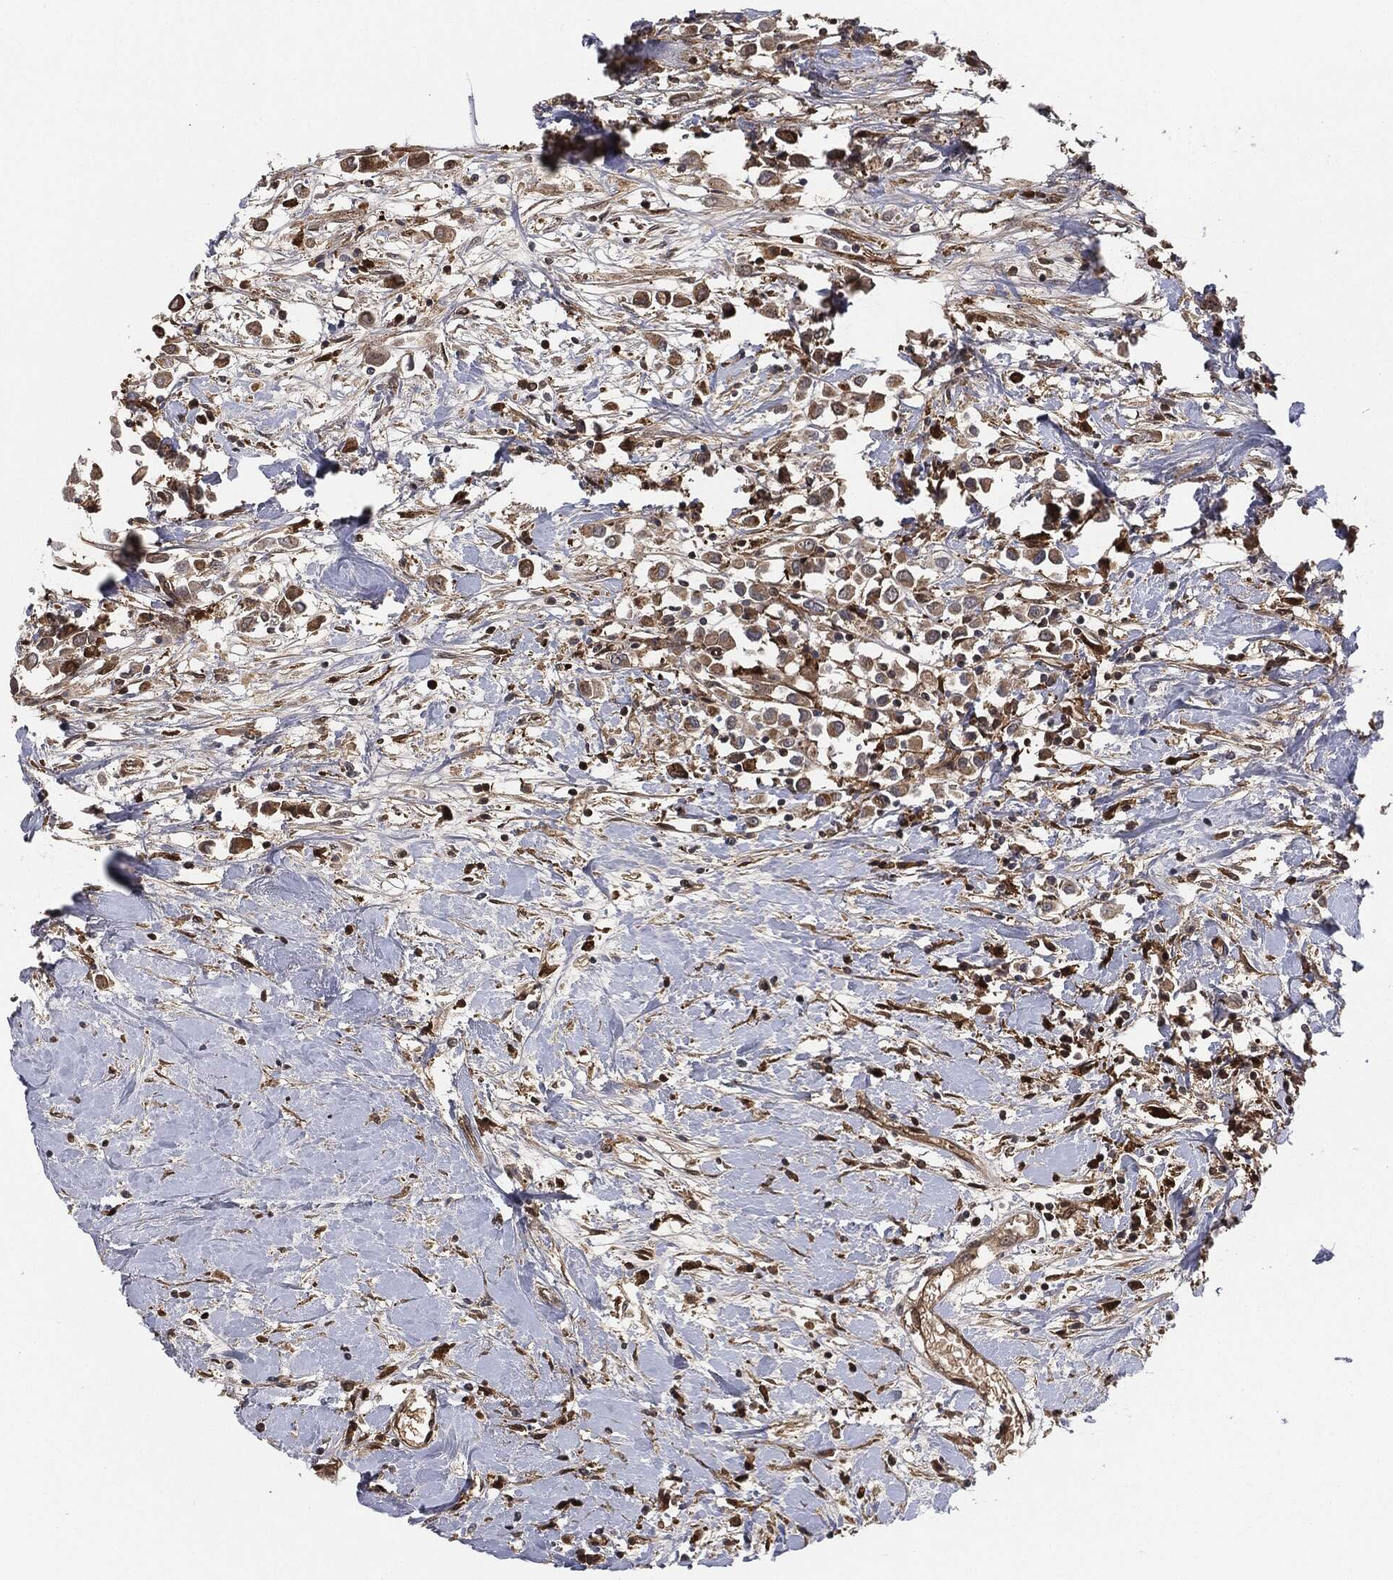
{"staining": {"intensity": "moderate", "quantity": "<25%", "location": "cytoplasmic/membranous"}, "tissue": "breast cancer", "cell_type": "Tumor cells", "image_type": "cancer", "snomed": [{"axis": "morphology", "description": "Duct carcinoma"}, {"axis": "topography", "description": "Breast"}], "caption": "Immunohistochemical staining of human breast cancer (intraductal carcinoma) displays moderate cytoplasmic/membranous protein staining in about <25% of tumor cells. The staining was performed using DAB (3,3'-diaminobenzidine), with brown indicating positive protein expression. Nuclei are stained blue with hematoxylin.", "gene": "CAPRIN2", "patient": {"sex": "female", "age": 61}}